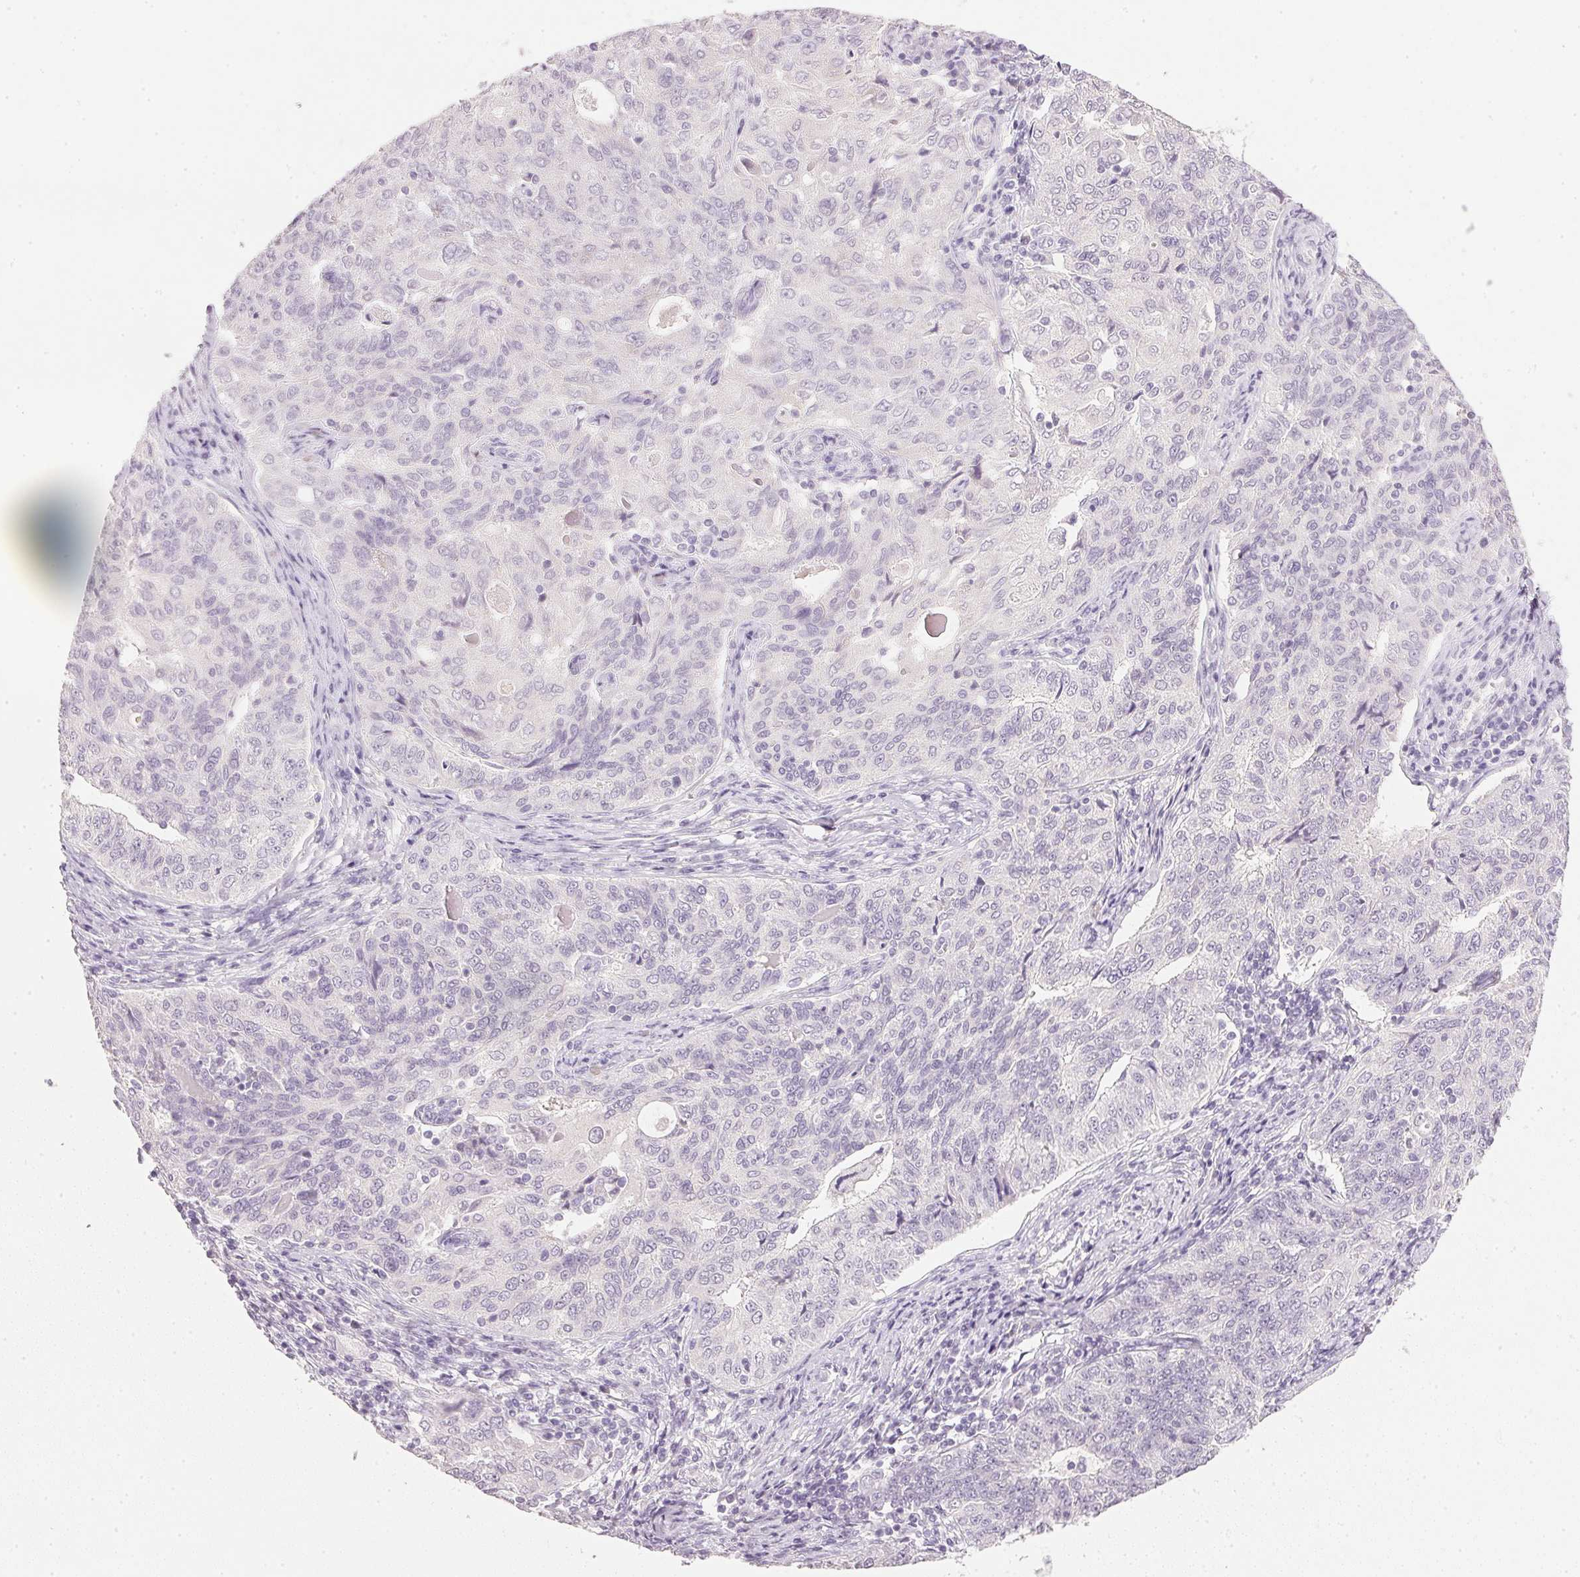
{"staining": {"intensity": "negative", "quantity": "none", "location": "none"}, "tissue": "endometrial cancer", "cell_type": "Tumor cells", "image_type": "cancer", "snomed": [{"axis": "morphology", "description": "Adenocarcinoma, NOS"}, {"axis": "topography", "description": "Endometrium"}], "caption": "DAB immunohistochemical staining of endometrial cancer shows no significant positivity in tumor cells. The staining is performed using DAB (3,3'-diaminobenzidine) brown chromogen with nuclei counter-stained in using hematoxylin.", "gene": "IGFBP1", "patient": {"sex": "female", "age": 43}}